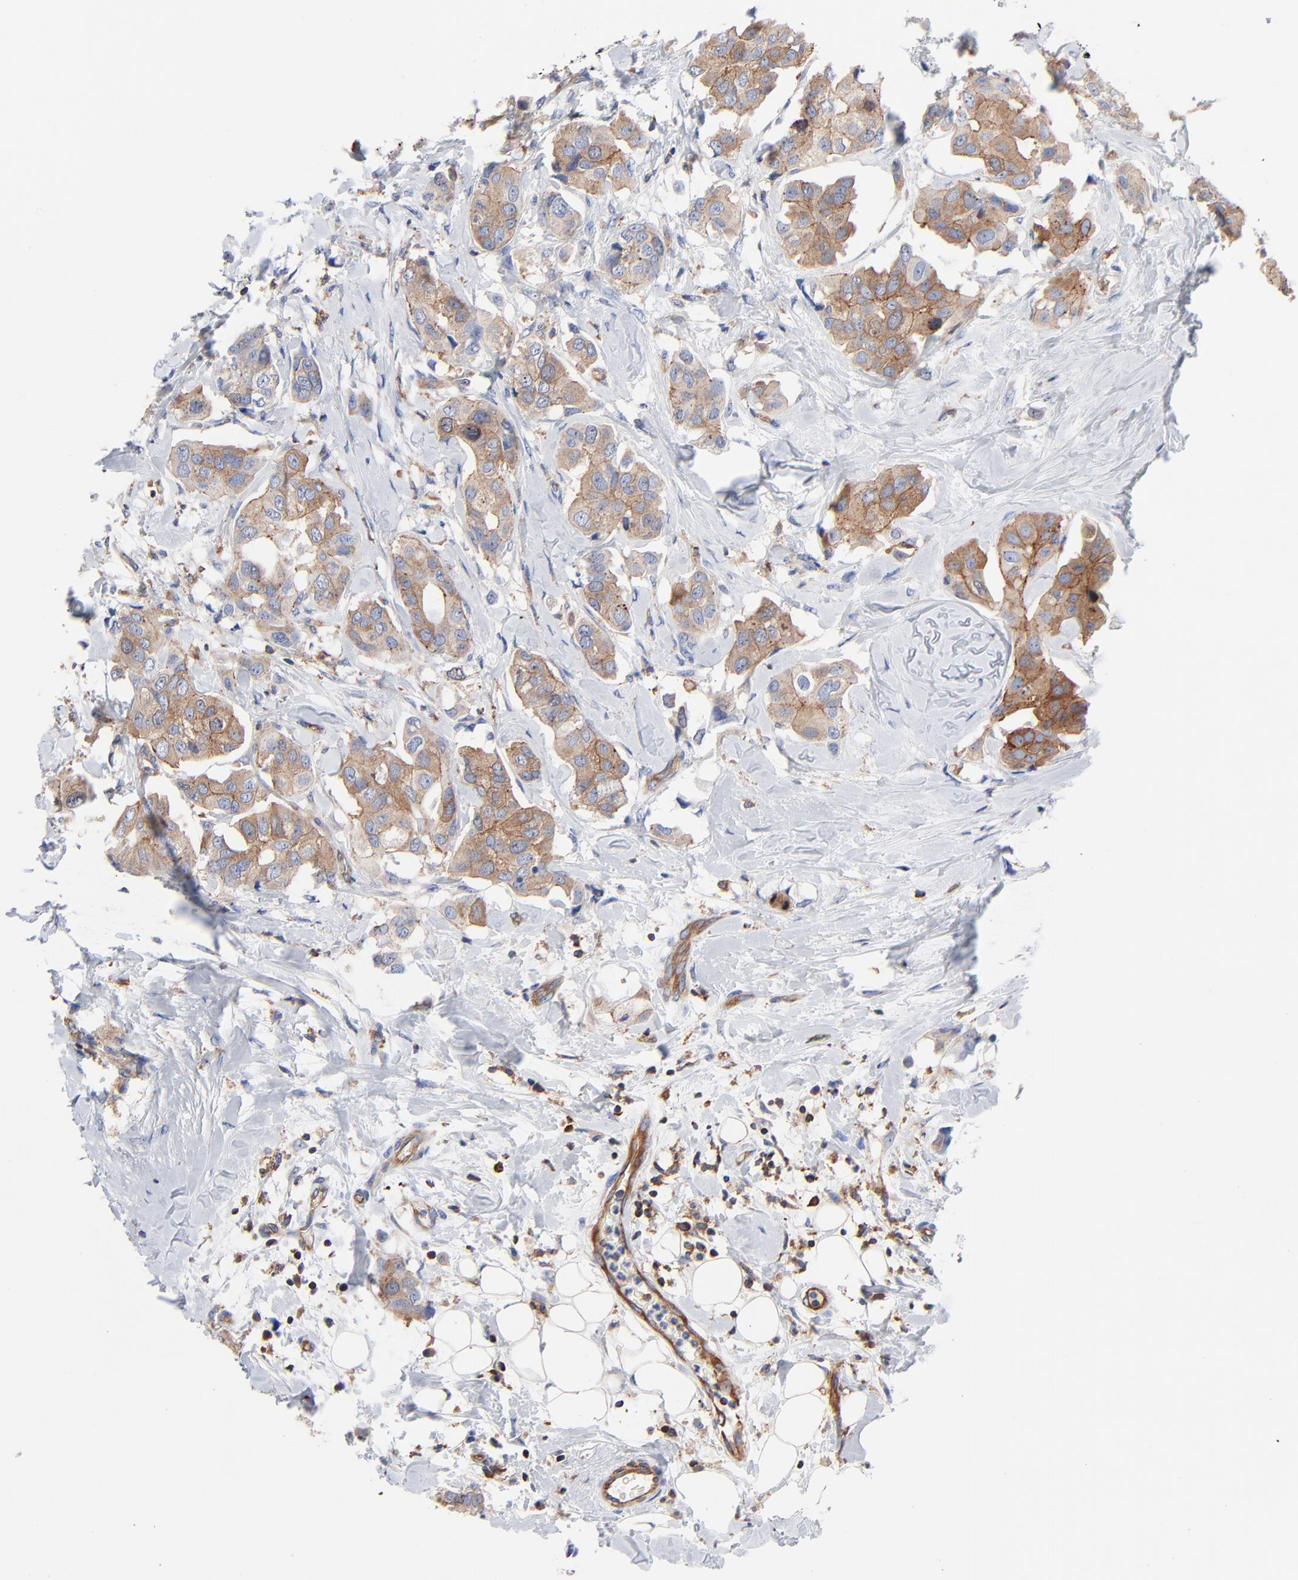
{"staining": {"intensity": "moderate", "quantity": ">75%", "location": "cytoplasmic/membranous"}, "tissue": "breast cancer", "cell_type": "Tumor cells", "image_type": "cancer", "snomed": [{"axis": "morphology", "description": "Duct carcinoma"}, {"axis": "topography", "description": "Breast"}], "caption": "Moderate cytoplasmic/membranous staining is identified in approximately >75% of tumor cells in invasive ductal carcinoma (breast).", "gene": "CD2AP", "patient": {"sex": "female", "age": 40}}